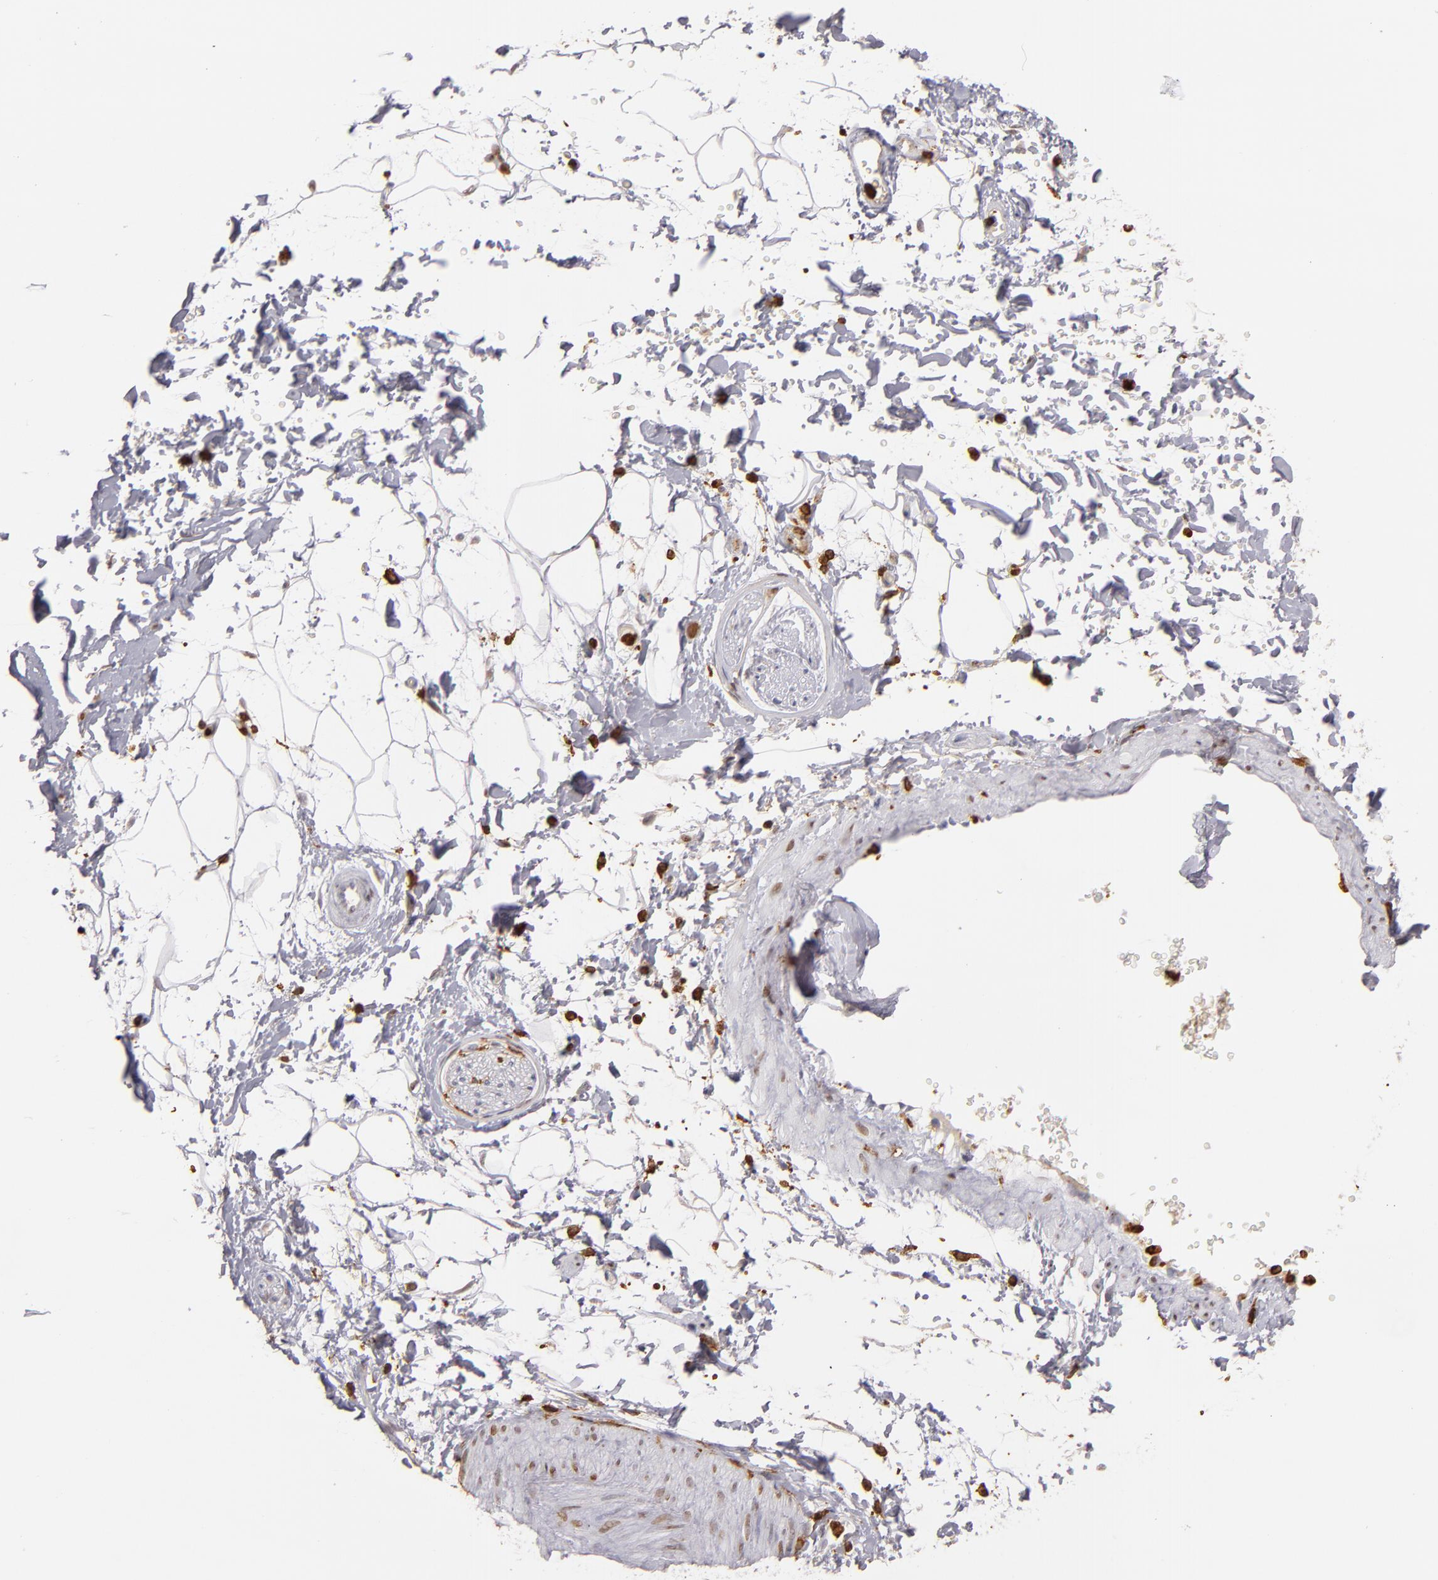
{"staining": {"intensity": "moderate", "quantity": ">75%", "location": "cytoplasmic/membranous"}, "tissue": "adipose tissue", "cell_type": "Adipocytes", "image_type": "normal", "snomed": [{"axis": "morphology", "description": "Normal tissue, NOS"}, {"axis": "topography", "description": "Soft tissue"}], "caption": "Immunohistochemical staining of benign human adipose tissue shows moderate cytoplasmic/membranous protein expression in about >75% of adipocytes. (DAB IHC with brightfield microscopy, high magnification).", "gene": "WAS", "patient": {"sex": "male", "age": 72}}